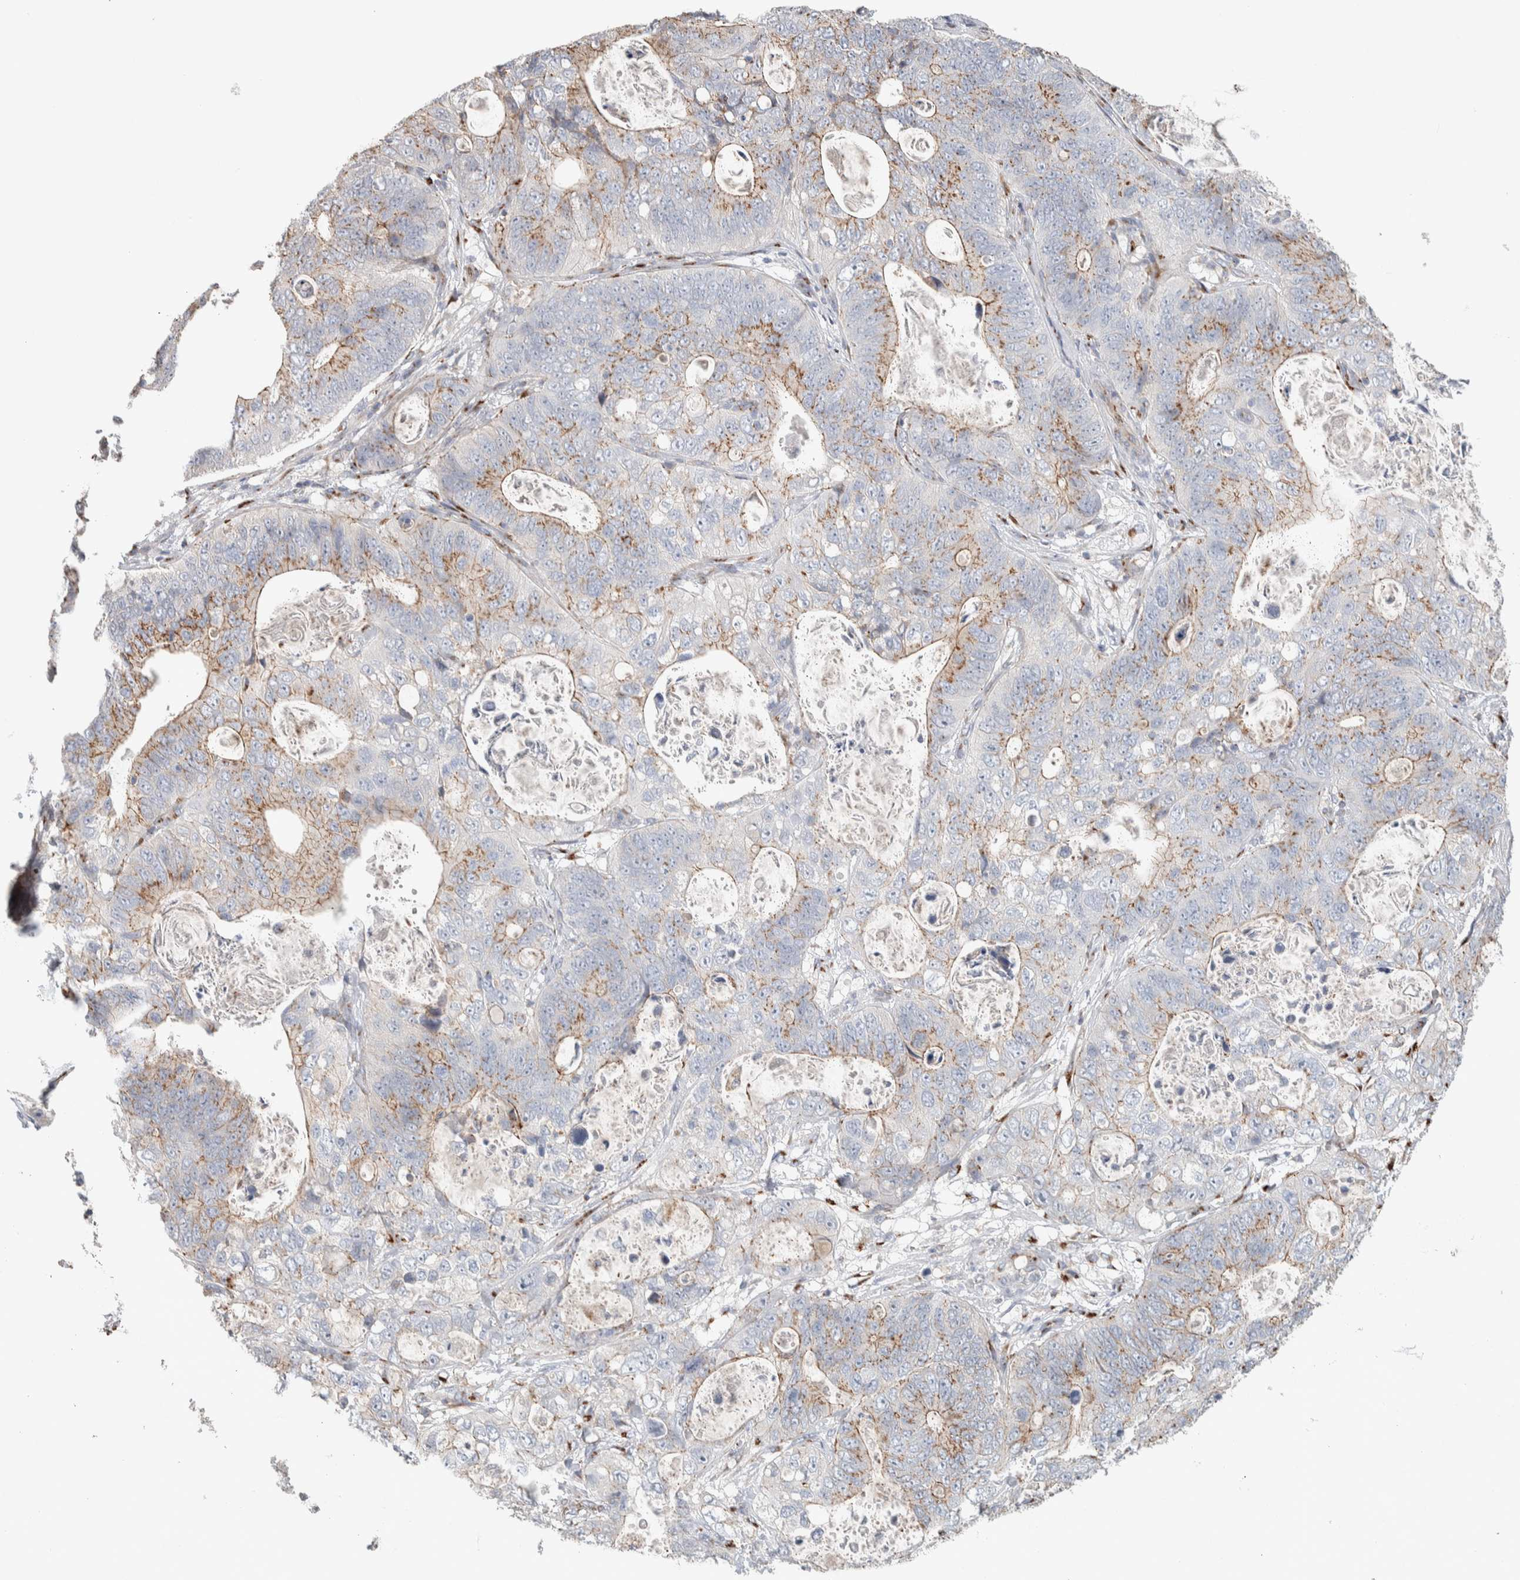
{"staining": {"intensity": "weak", "quantity": "25%-75%", "location": "cytoplasmic/membranous"}, "tissue": "stomach cancer", "cell_type": "Tumor cells", "image_type": "cancer", "snomed": [{"axis": "morphology", "description": "Normal tissue, NOS"}, {"axis": "morphology", "description": "Adenocarcinoma, NOS"}, {"axis": "topography", "description": "Stomach"}], "caption": "Immunohistochemistry (IHC) of adenocarcinoma (stomach) reveals low levels of weak cytoplasmic/membranous positivity in approximately 25%-75% of tumor cells.", "gene": "SLC38A10", "patient": {"sex": "female", "age": 89}}